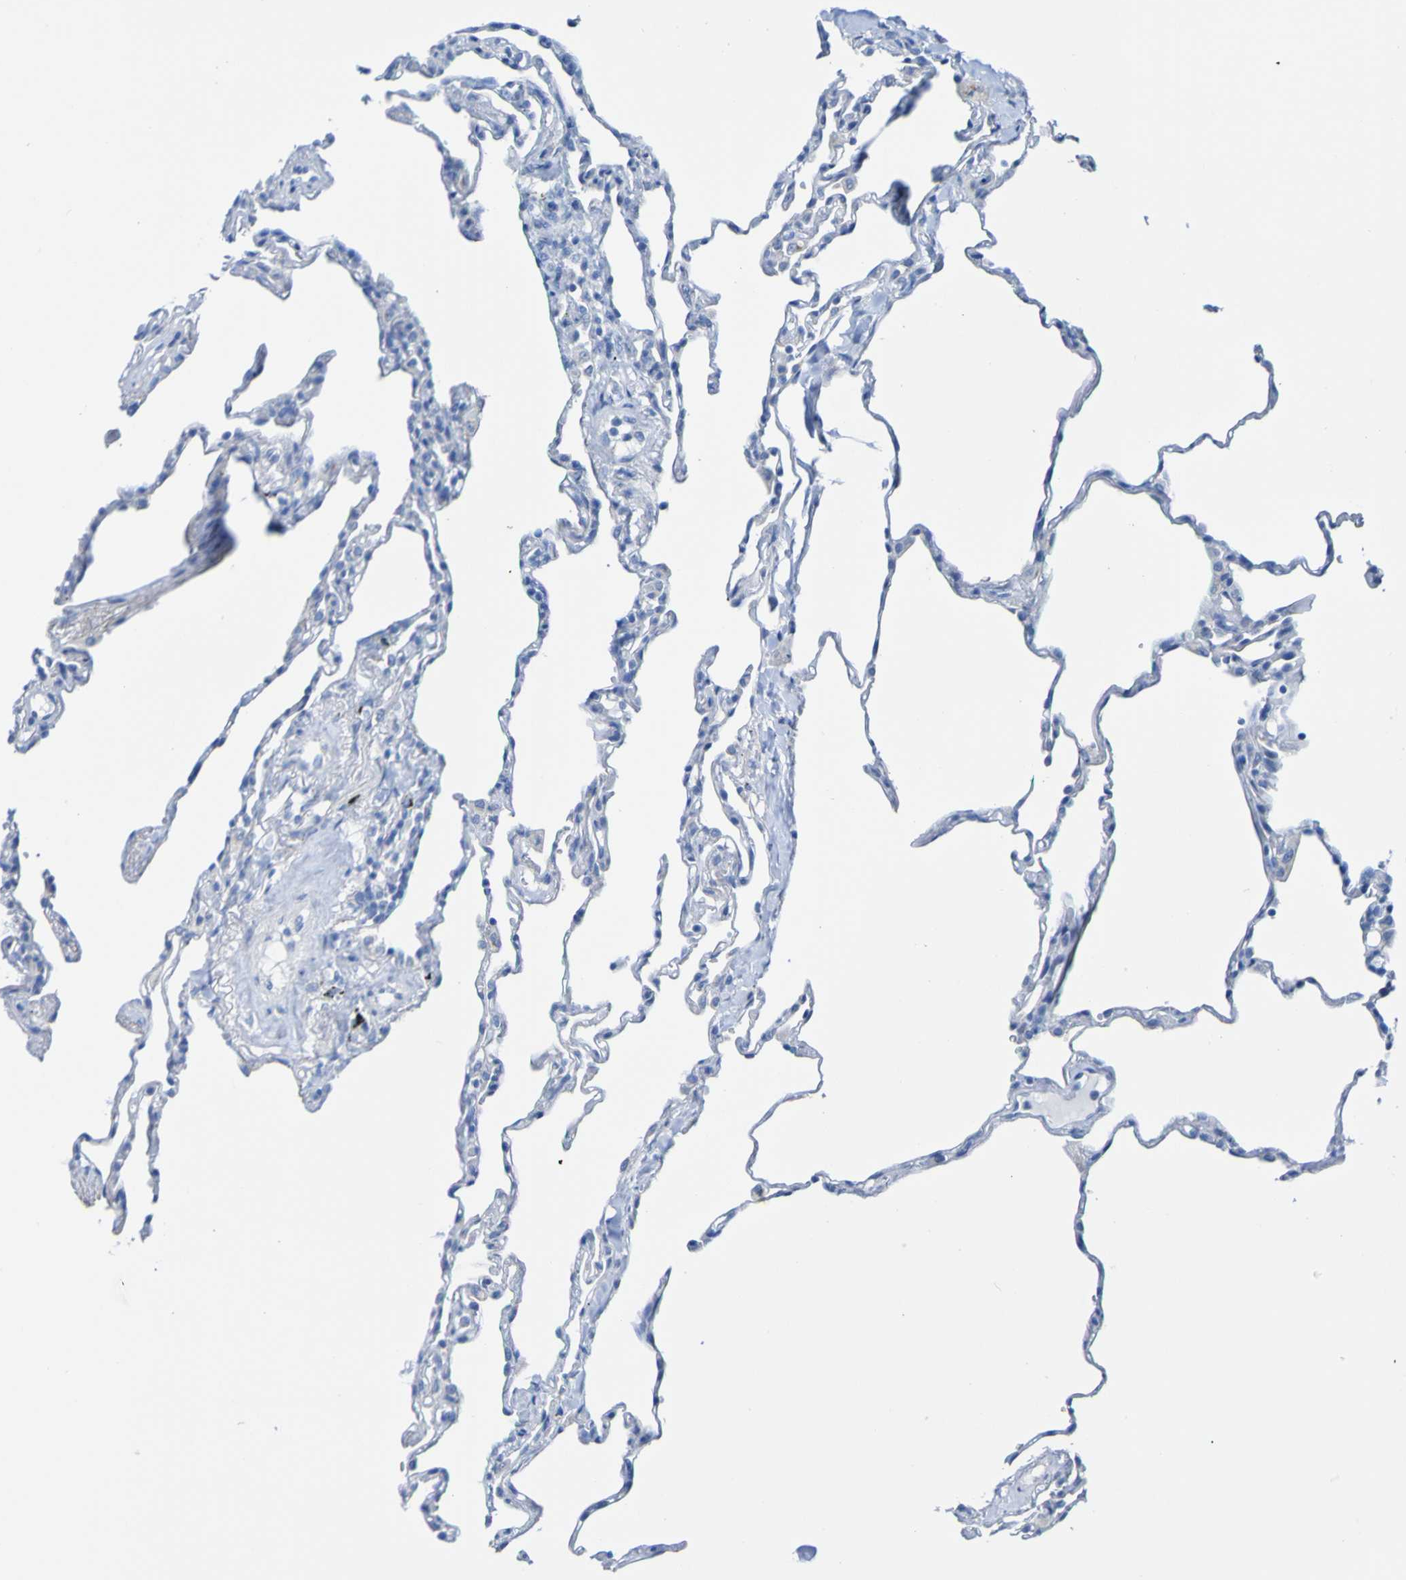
{"staining": {"intensity": "negative", "quantity": "none", "location": "none"}, "tissue": "lung", "cell_type": "Alveolar cells", "image_type": "normal", "snomed": [{"axis": "morphology", "description": "Normal tissue, NOS"}, {"axis": "topography", "description": "Lung"}], "caption": "This micrograph is of unremarkable lung stained with IHC to label a protein in brown with the nuclei are counter-stained blue. There is no staining in alveolar cells. Brightfield microscopy of immunohistochemistry (IHC) stained with DAB (brown) and hematoxylin (blue), captured at high magnification.", "gene": "ACMSD", "patient": {"sex": "male", "age": 59}}